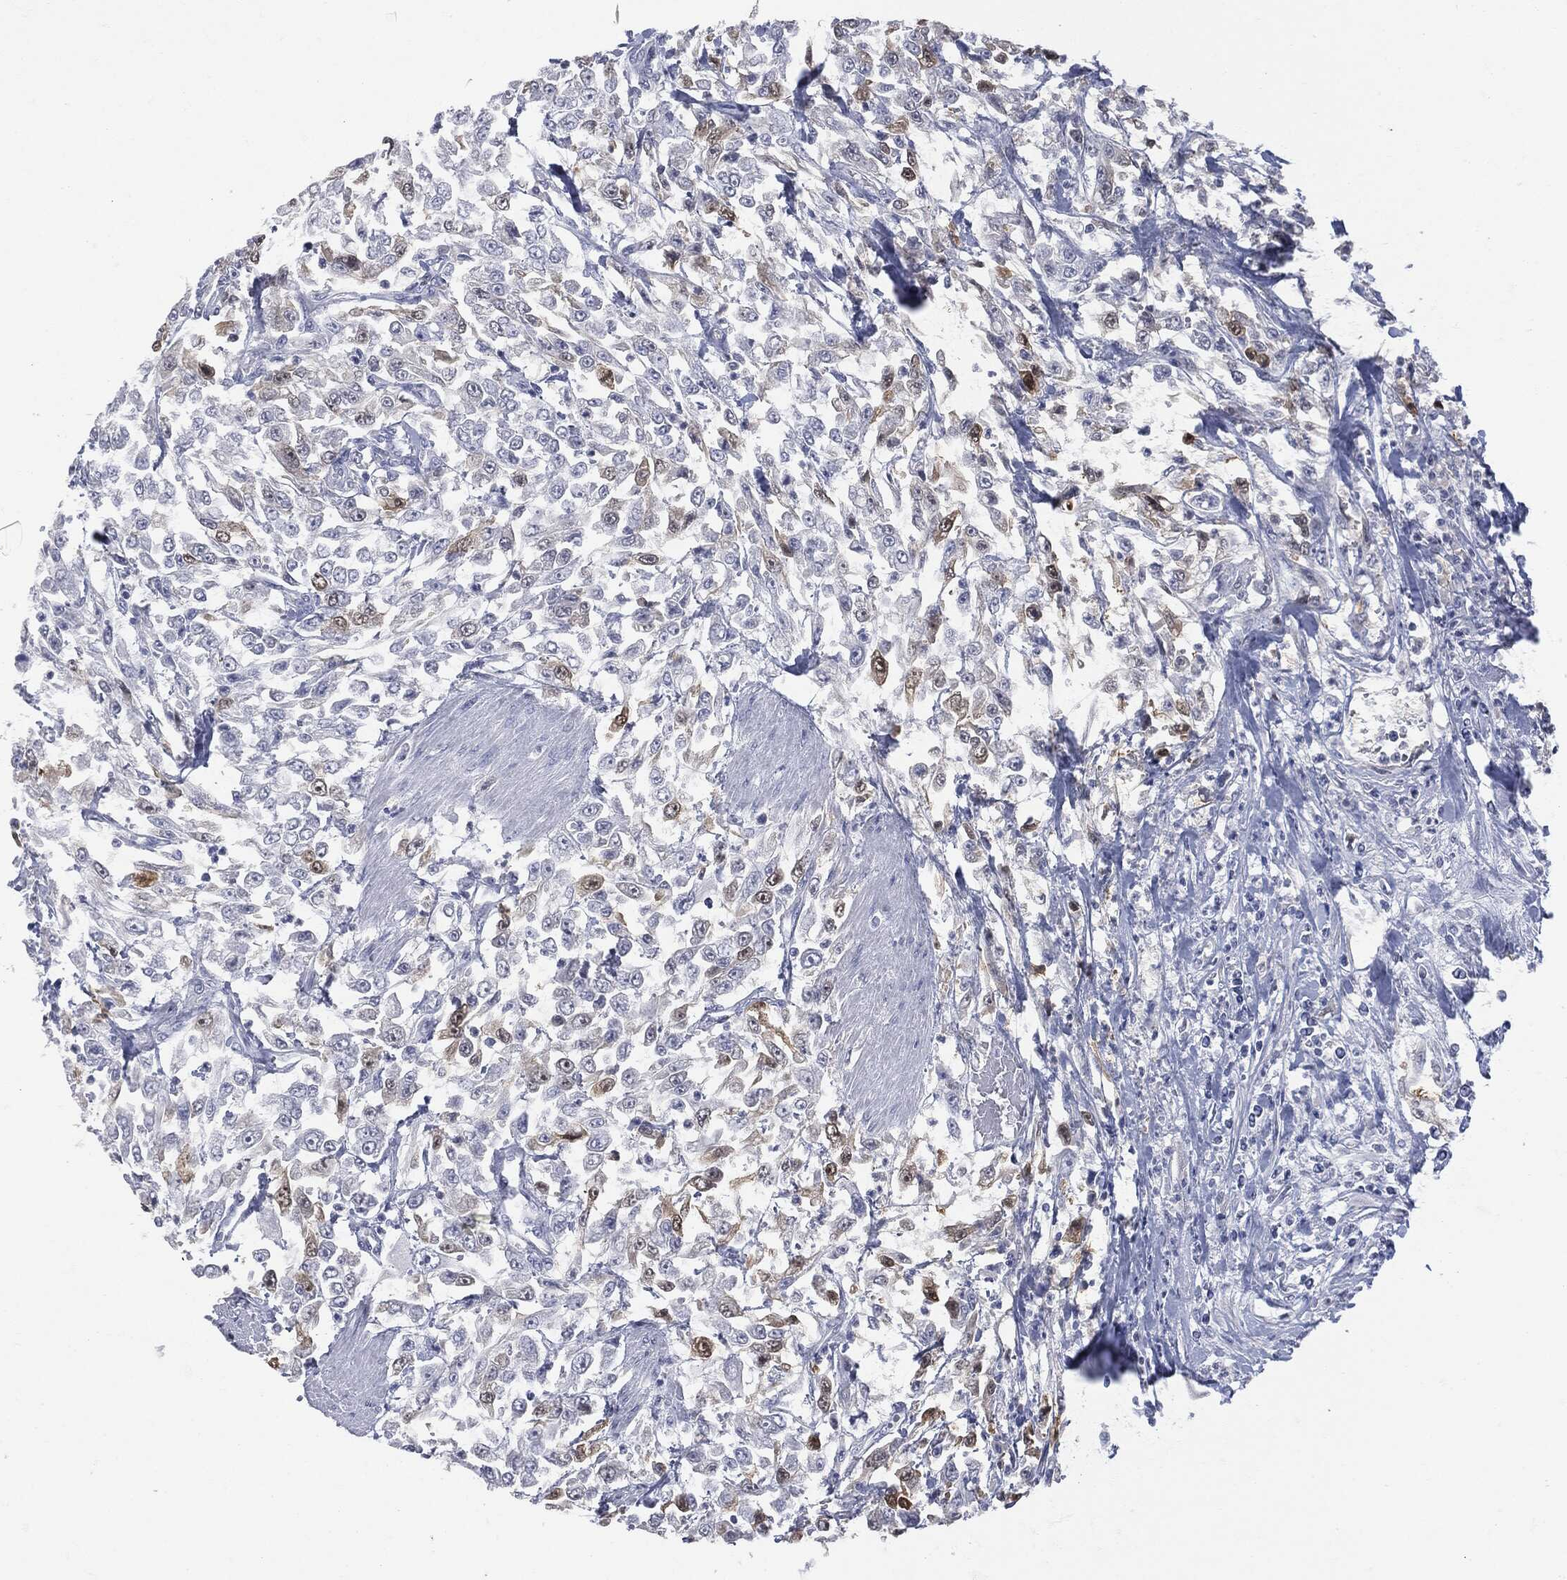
{"staining": {"intensity": "moderate", "quantity": "<25%", "location": "cytoplasmic/membranous"}, "tissue": "urothelial cancer", "cell_type": "Tumor cells", "image_type": "cancer", "snomed": [{"axis": "morphology", "description": "Urothelial carcinoma, High grade"}, {"axis": "topography", "description": "Urinary bladder"}], "caption": "Moderate cytoplasmic/membranous protein expression is present in approximately <25% of tumor cells in urothelial cancer.", "gene": "UBE2C", "patient": {"sex": "male", "age": 46}}